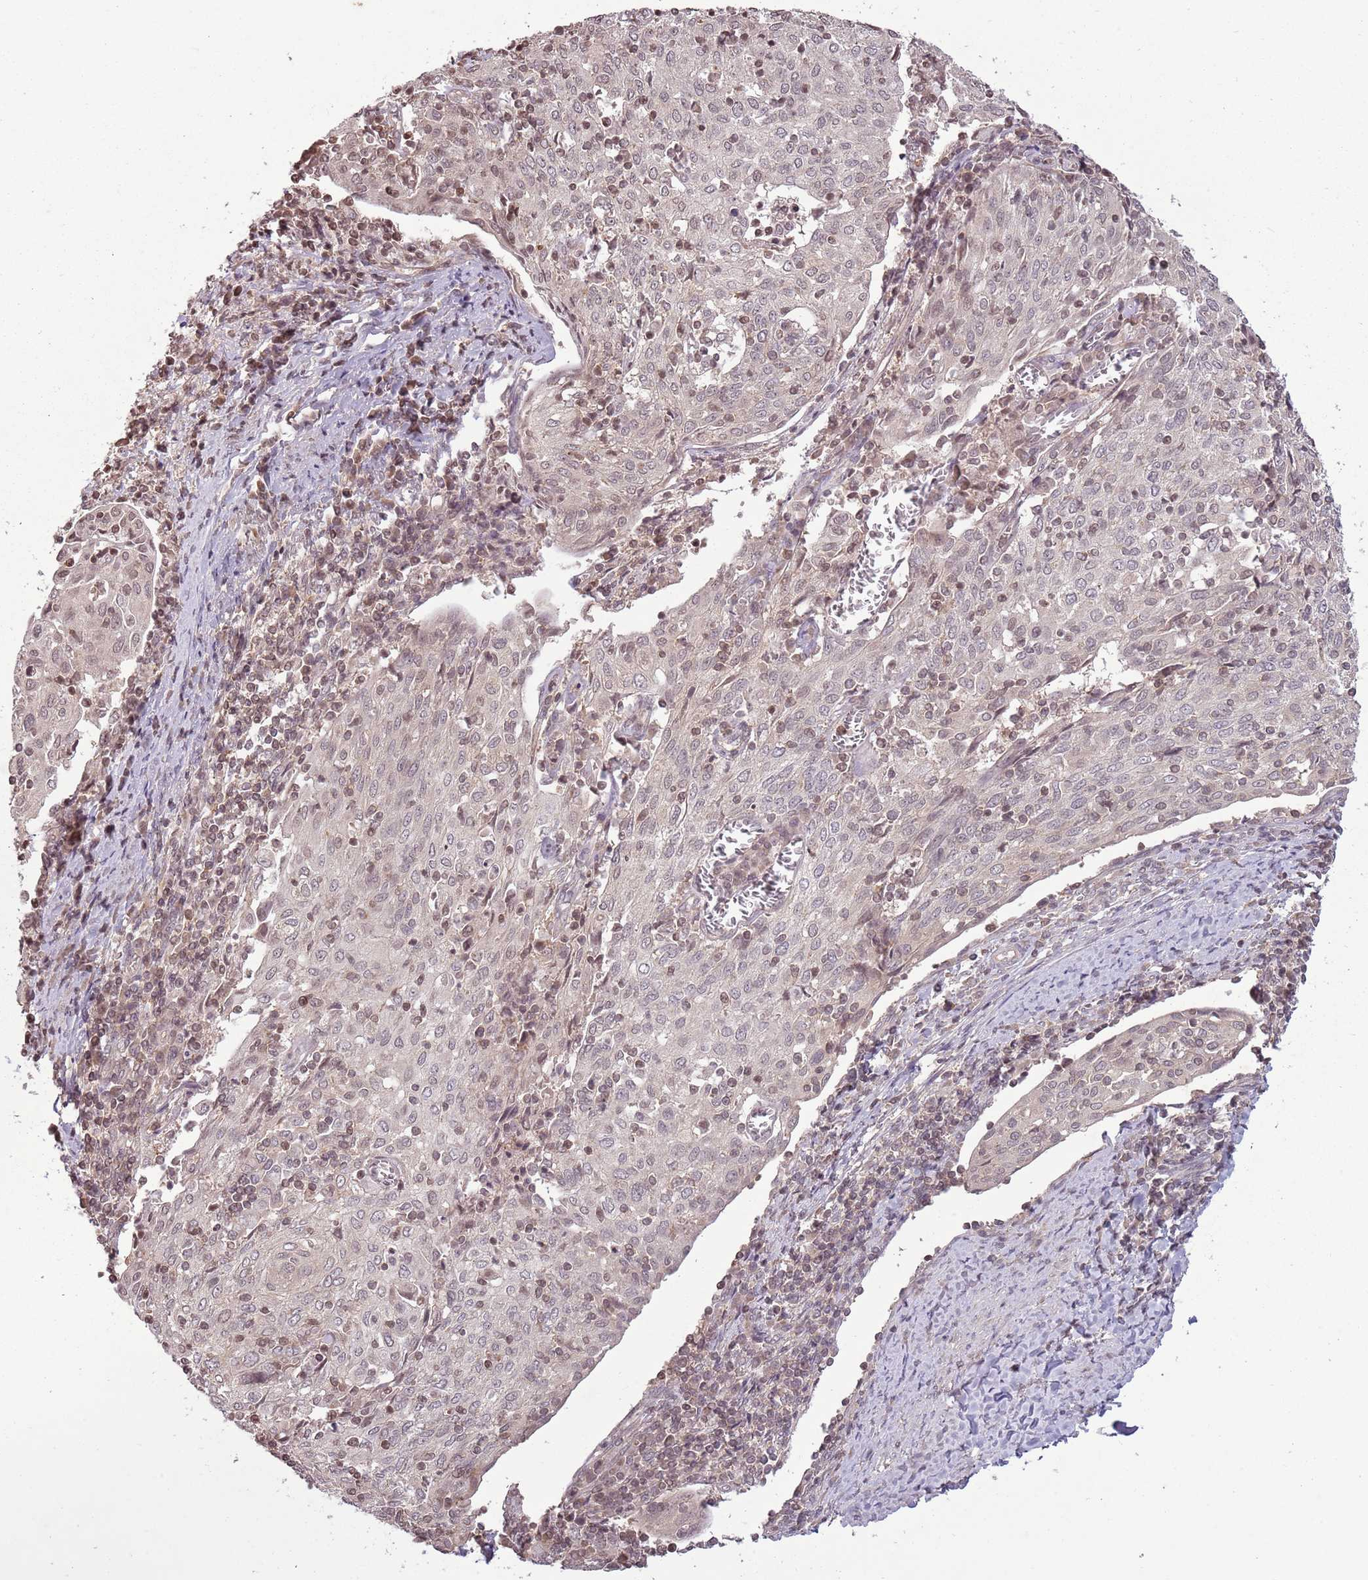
{"staining": {"intensity": "weak", "quantity": "25%-75%", "location": "nuclear"}, "tissue": "cervical cancer", "cell_type": "Tumor cells", "image_type": "cancer", "snomed": [{"axis": "morphology", "description": "Squamous cell carcinoma, NOS"}, {"axis": "topography", "description": "Cervix"}], "caption": "Immunohistochemical staining of cervical cancer (squamous cell carcinoma) demonstrates low levels of weak nuclear protein positivity in approximately 25%-75% of tumor cells. The staining was performed using DAB (3,3'-diaminobenzidine), with brown indicating positive protein expression. Nuclei are stained blue with hematoxylin.", "gene": "CAPN9", "patient": {"sex": "female", "age": 52}}